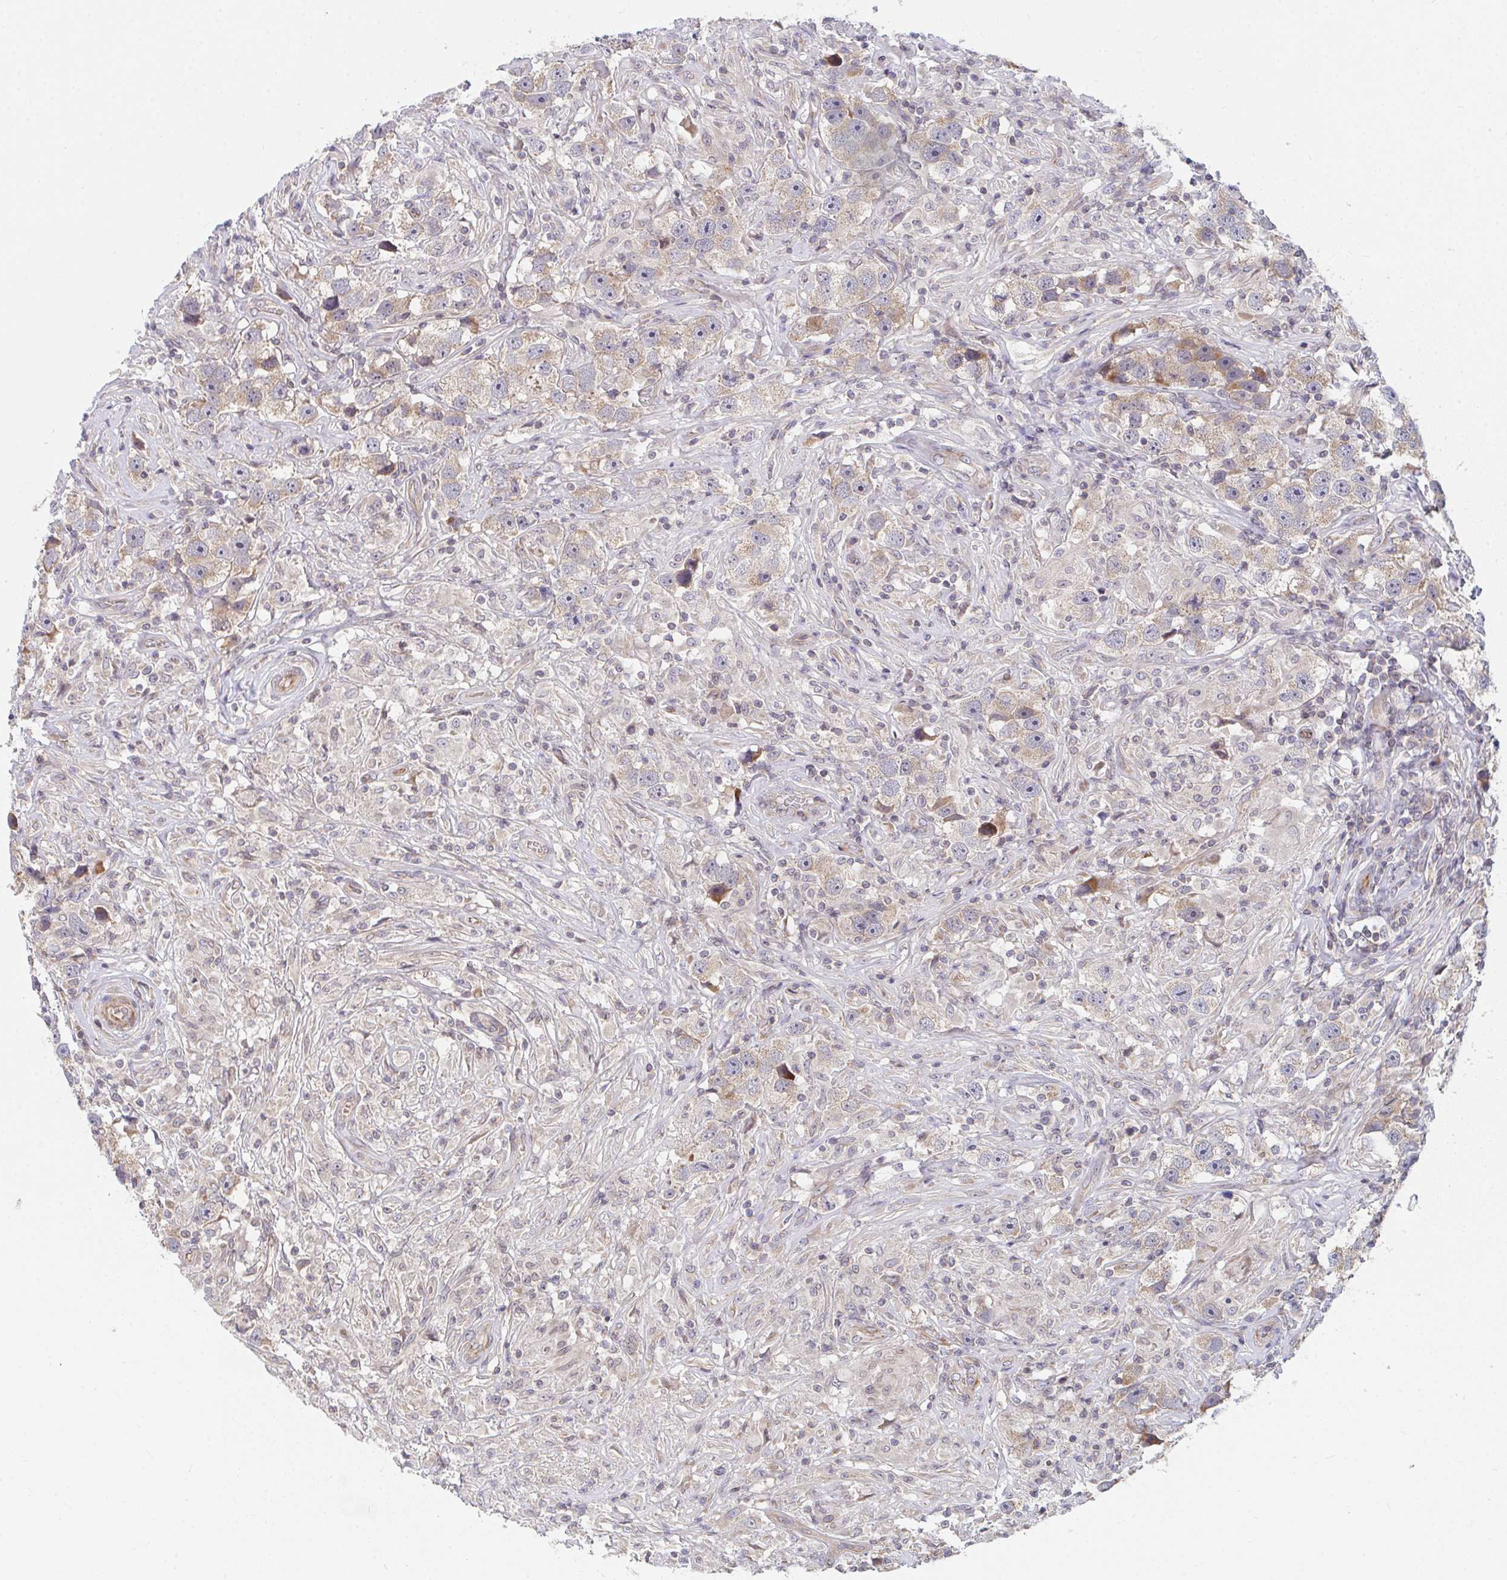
{"staining": {"intensity": "weak", "quantity": ">75%", "location": "cytoplasmic/membranous"}, "tissue": "testis cancer", "cell_type": "Tumor cells", "image_type": "cancer", "snomed": [{"axis": "morphology", "description": "Seminoma, NOS"}, {"axis": "topography", "description": "Testis"}], "caption": "A brown stain shows weak cytoplasmic/membranous staining of a protein in human testis seminoma tumor cells.", "gene": "EIF1AD", "patient": {"sex": "male", "age": 49}}